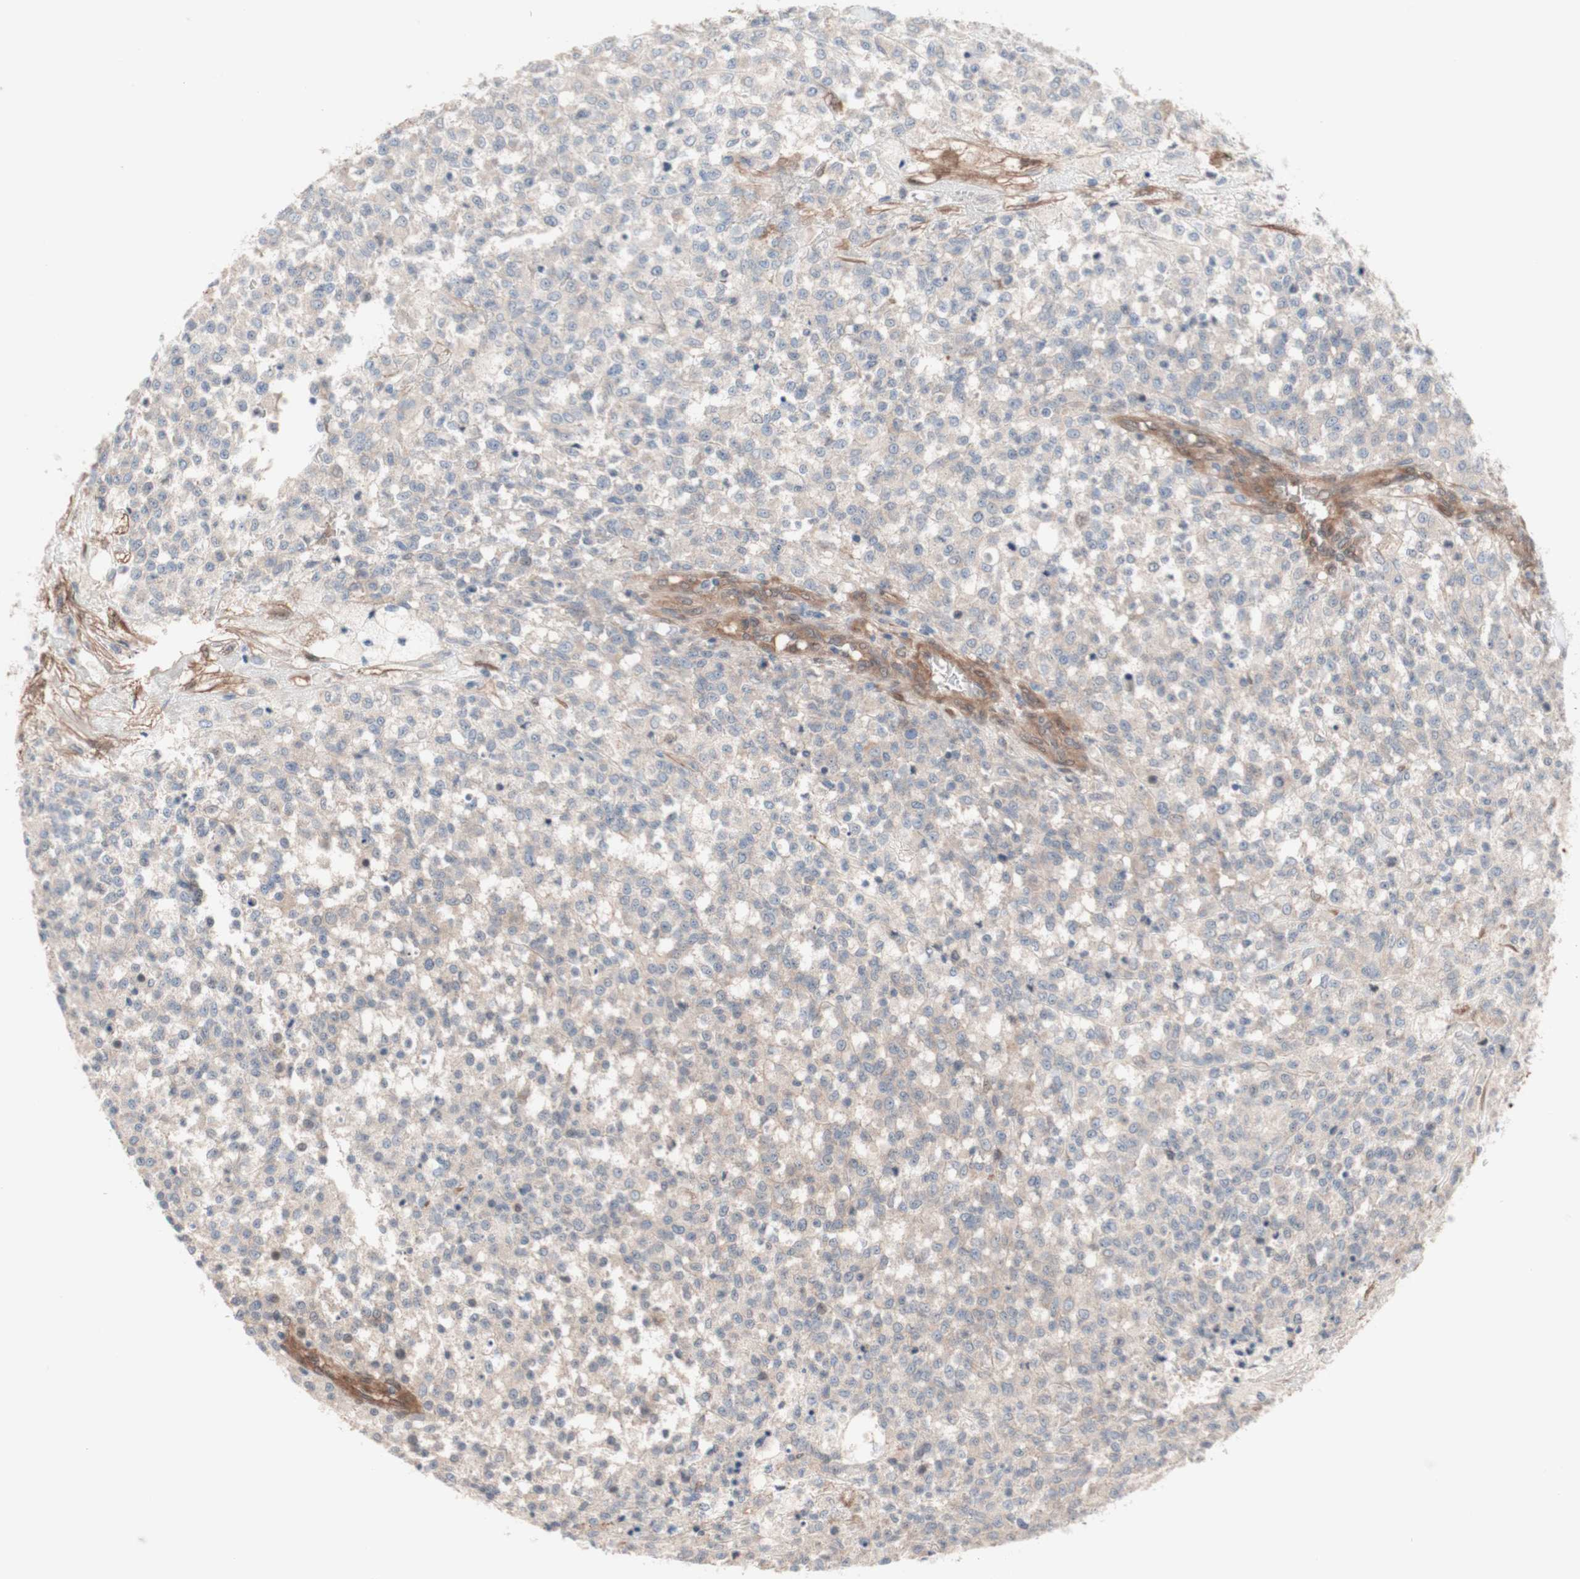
{"staining": {"intensity": "weak", "quantity": ">75%", "location": "cytoplasmic/membranous"}, "tissue": "testis cancer", "cell_type": "Tumor cells", "image_type": "cancer", "snomed": [{"axis": "morphology", "description": "Seminoma, NOS"}, {"axis": "topography", "description": "Testis"}], "caption": "Protein expression analysis of testis cancer shows weak cytoplasmic/membranous expression in about >75% of tumor cells.", "gene": "CNN3", "patient": {"sex": "male", "age": 59}}